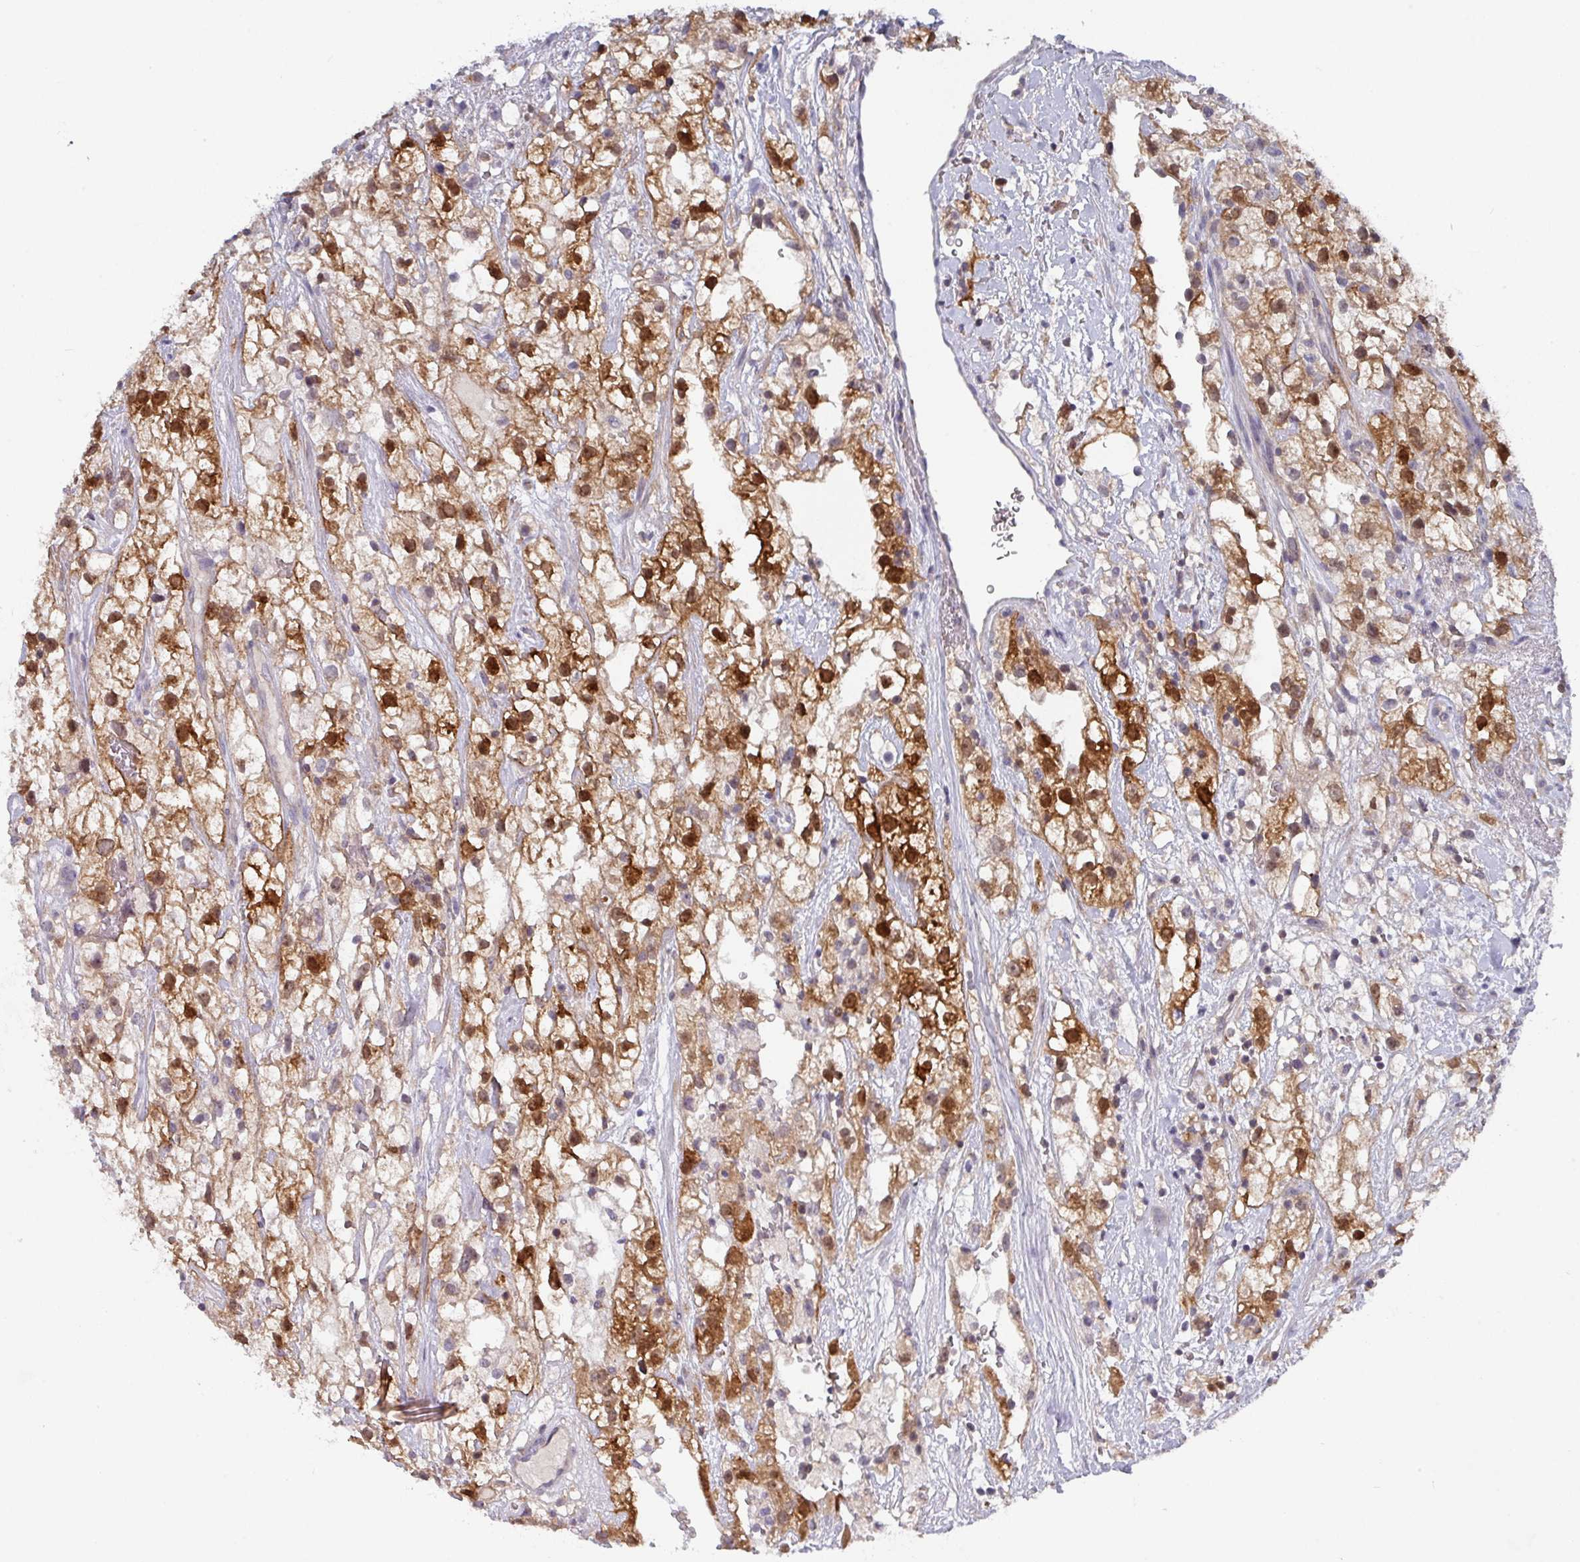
{"staining": {"intensity": "strong", "quantity": "25%-75%", "location": "cytoplasmic/membranous,nuclear"}, "tissue": "renal cancer", "cell_type": "Tumor cells", "image_type": "cancer", "snomed": [{"axis": "morphology", "description": "Adenocarcinoma, NOS"}, {"axis": "topography", "description": "Kidney"}], "caption": "Protein expression by immunohistochemistry shows strong cytoplasmic/membranous and nuclear positivity in about 25%-75% of tumor cells in renal cancer (adenocarcinoma).", "gene": "DCAF12L2", "patient": {"sex": "male", "age": 59}}